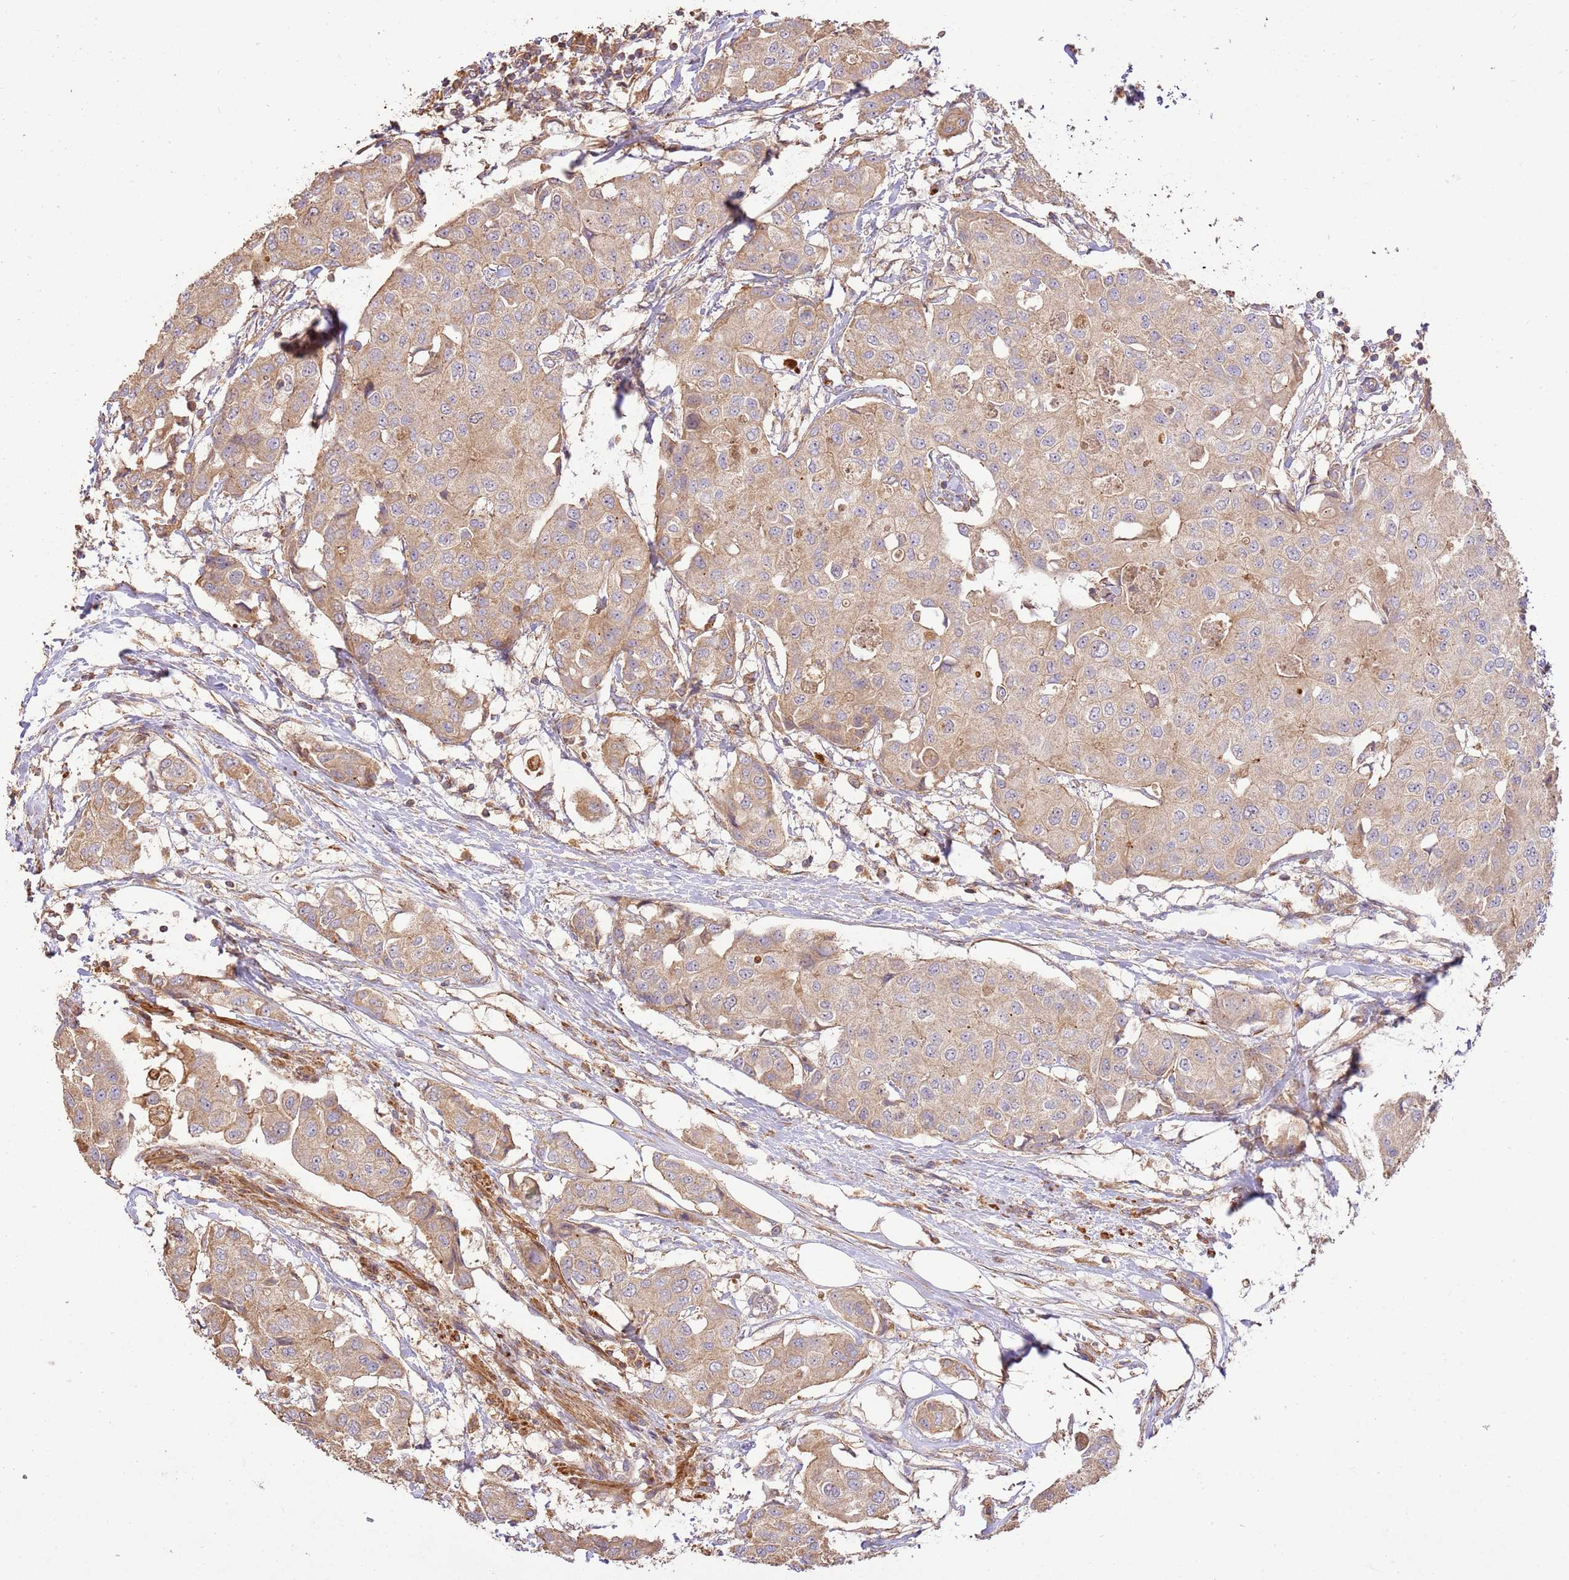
{"staining": {"intensity": "weak", "quantity": ">75%", "location": "cytoplasmic/membranous"}, "tissue": "breast cancer", "cell_type": "Tumor cells", "image_type": "cancer", "snomed": [{"axis": "morphology", "description": "Duct carcinoma"}, {"axis": "topography", "description": "Breast"}, {"axis": "topography", "description": "Lymph node"}], "caption": "Breast cancer stained for a protein (brown) demonstrates weak cytoplasmic/membranous positive positivity in about >75% of tumor cells.", "gene": "CEP55", "patient": {"sex": "female", "age": 80}}